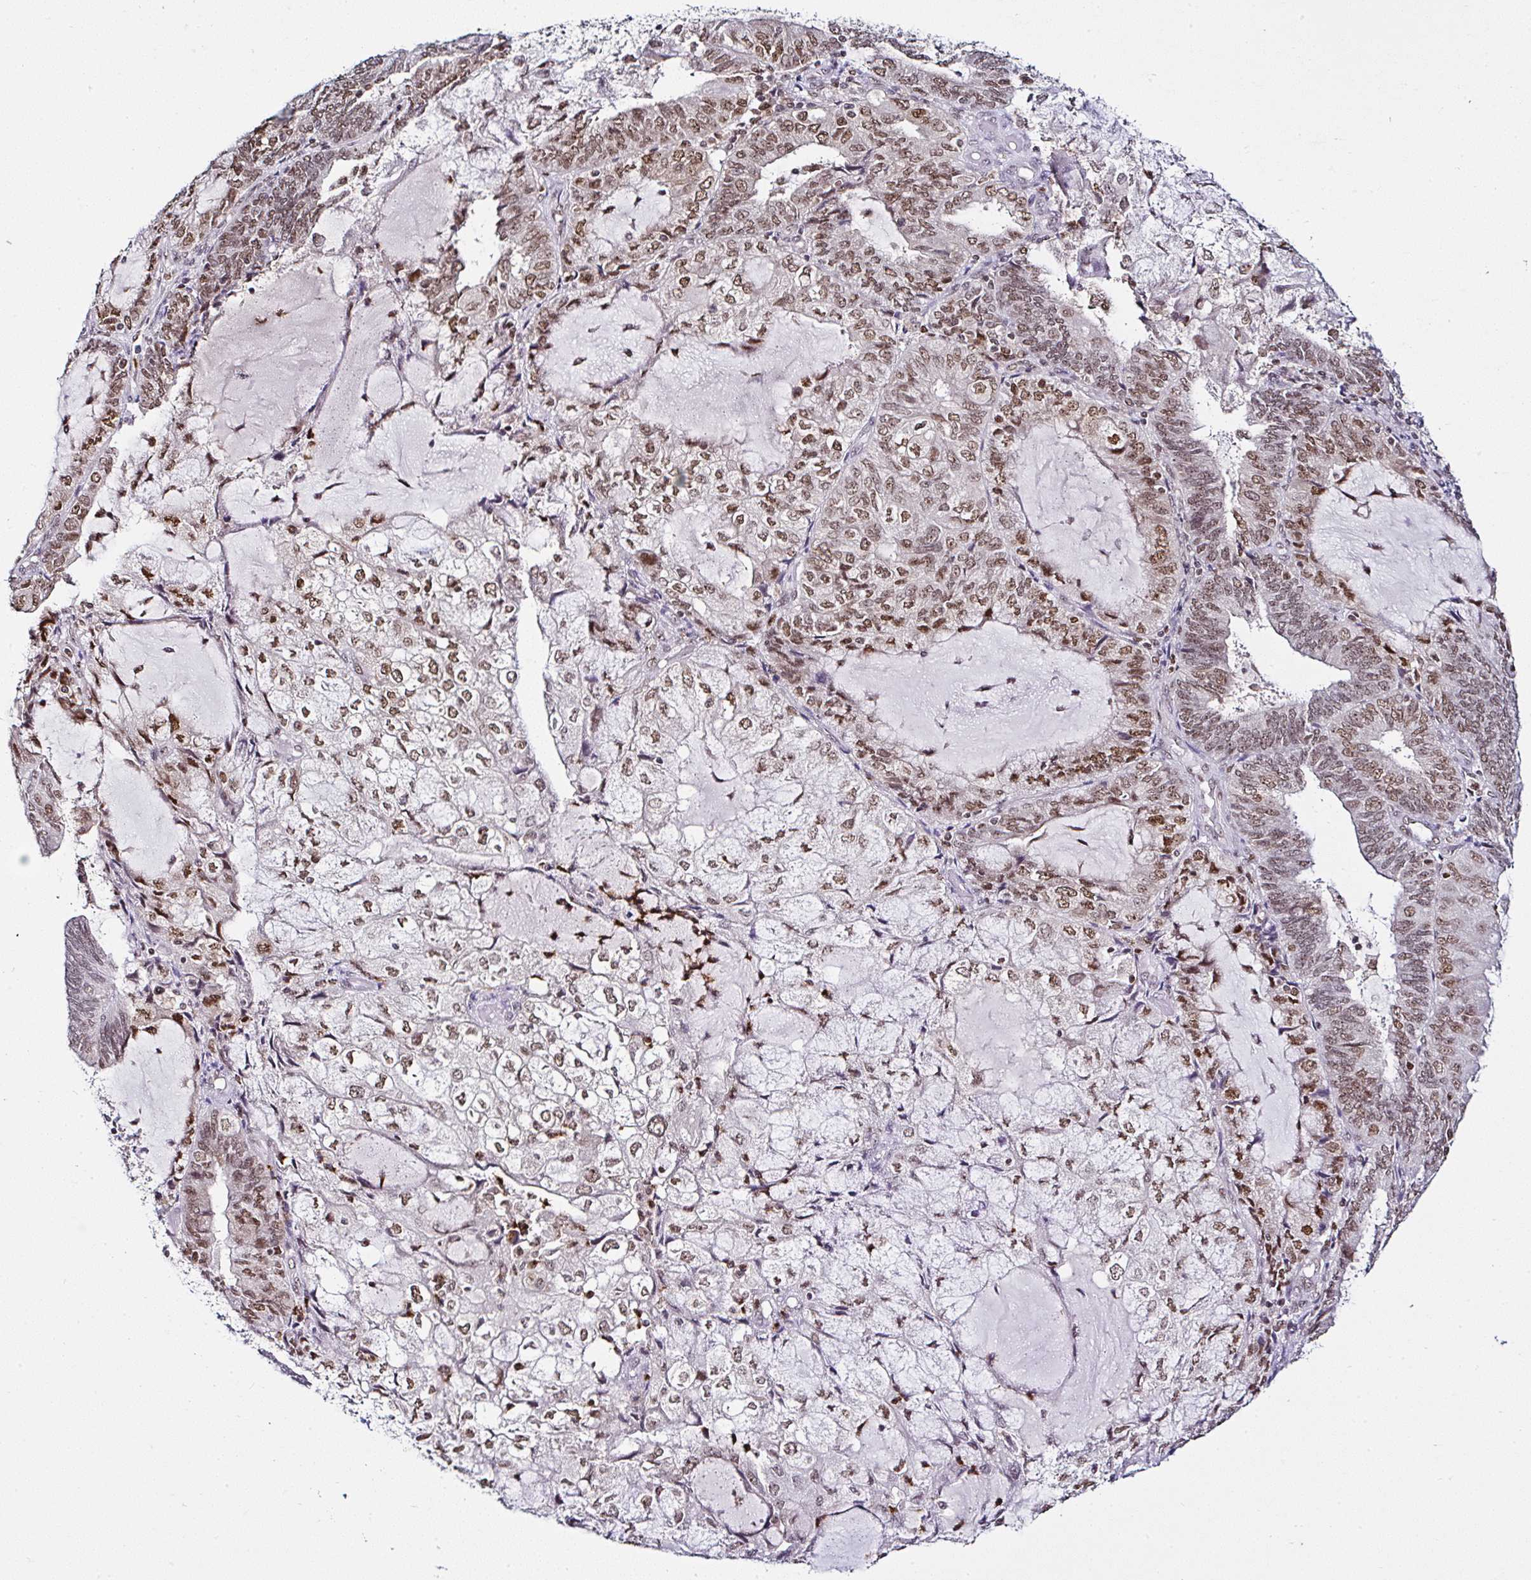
{"staining": {"intensity": "moderate", "quantity": ">75%", "location": "nuclear"}, "tissue": "endometrial cancer", "cell_type": "Tumor cells", "image_type": "cancer", "snomed": [{"axis": "morphology", "description": "Adenocarcinoma, NOS"}, {"axis": "topography", "description": "Endometrium"}], "caption": "Protein staining exhibits moderate nuclear positivity in about >75% of tumor cells in endometrial adenocarcinoma.", "gene": "PTPN2", "patient": {"sex": "female", "age": 81}}